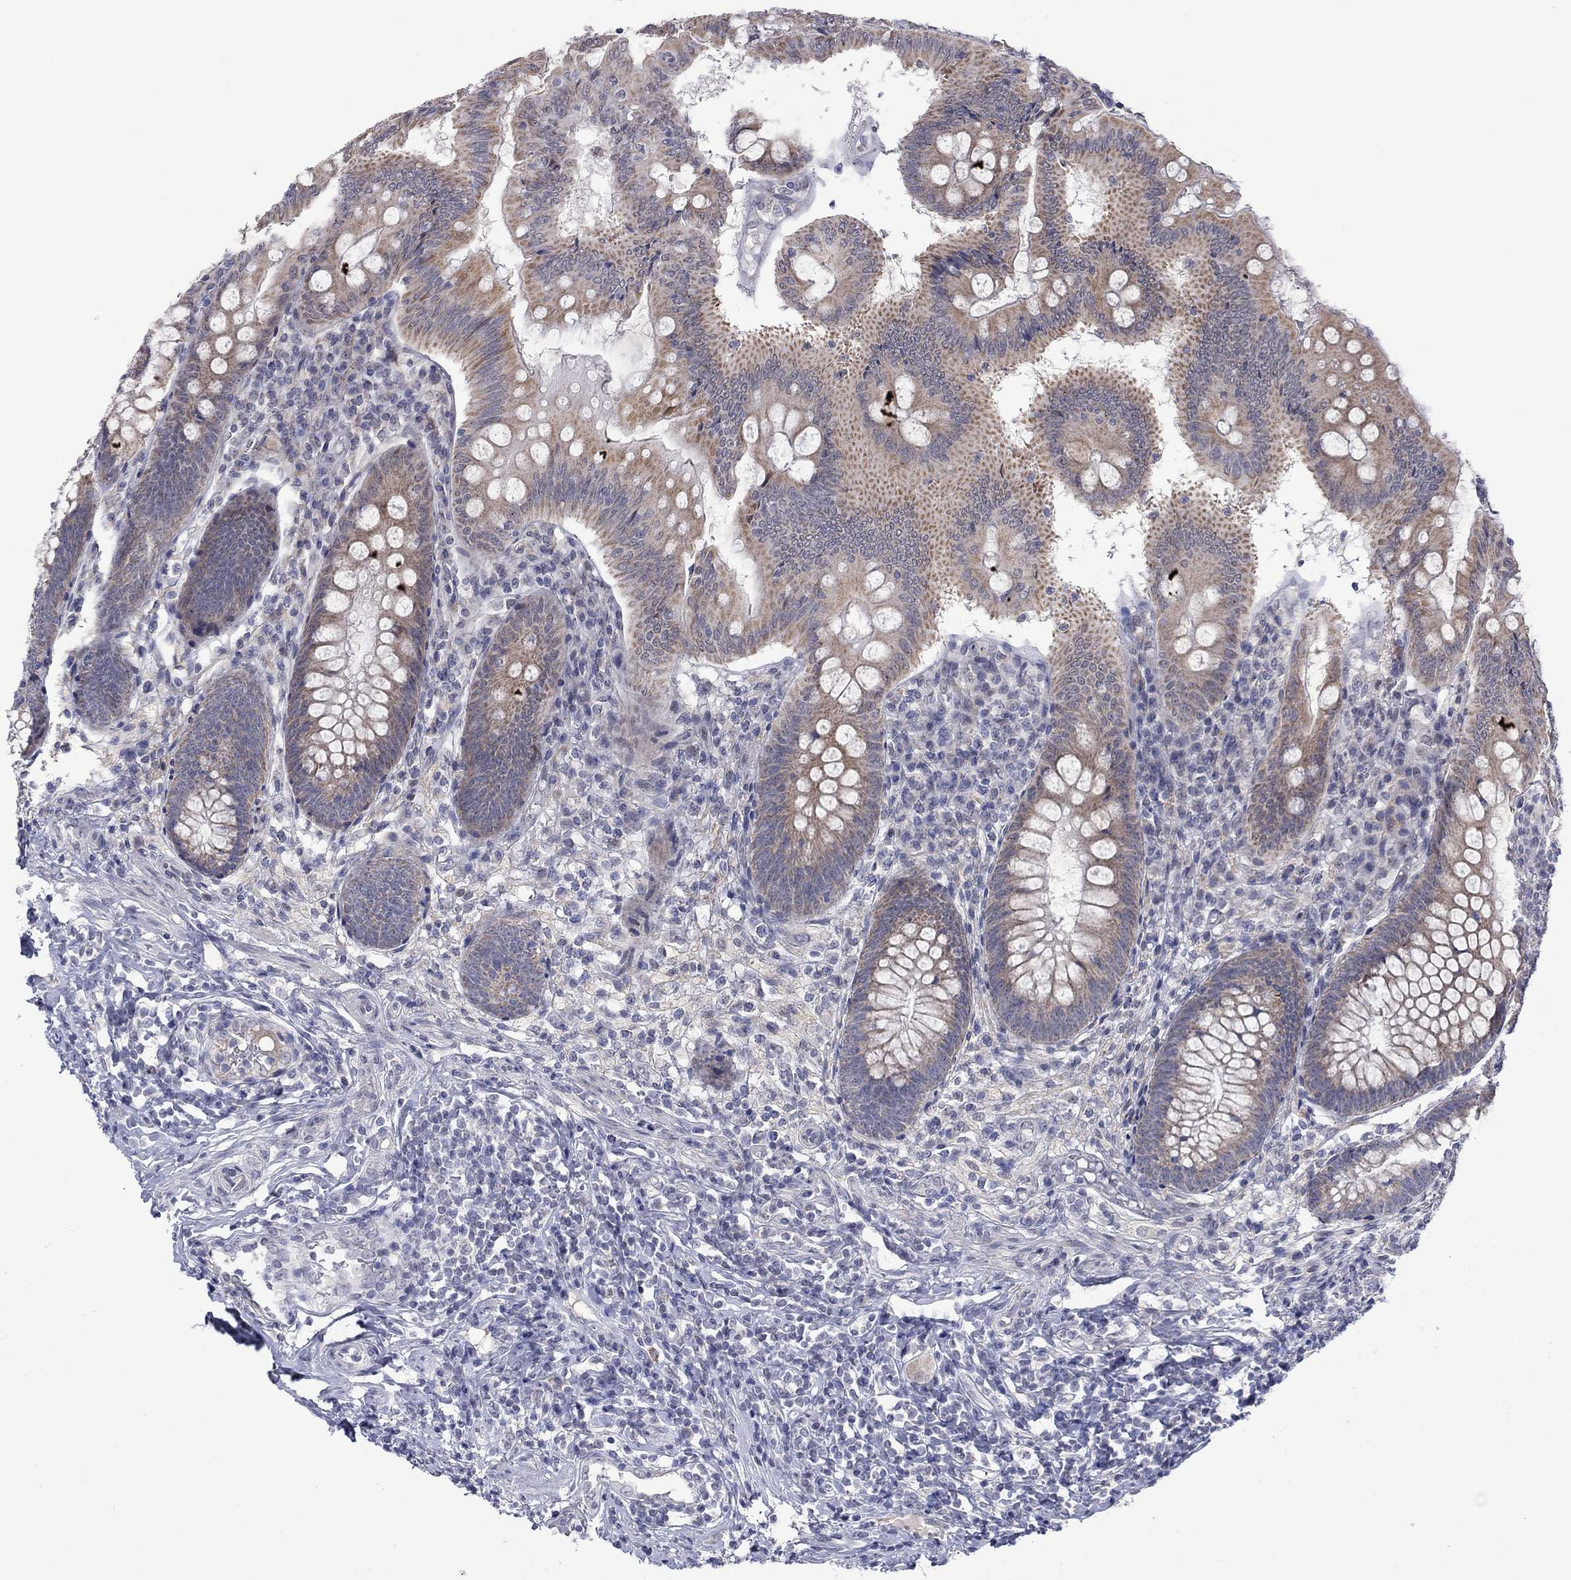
{"staining": {"intensity": "moderate", "quantity": "<25%", "location": "cytoplasmic/membranous"}, "tissue": "appendix", "cell_type": "Glandular cells", "image_type": "normal", "snomed": [{"axis": "morphology", "description": "Normal tissue, NOS"}, {"axis": "morphology", "description": "Inflammation, NOS"}, {"axis": "topography", "description": "Appendix"}], "caption": "Immunohistochemistry (IHC) of unremarkable human appendix reveals low levels of moderate cytoplasmic/membranous expression in approximately <25% of glandular cells.", "gene": "KCNJ16", "patient": {"sex": "male", "age": 16}}